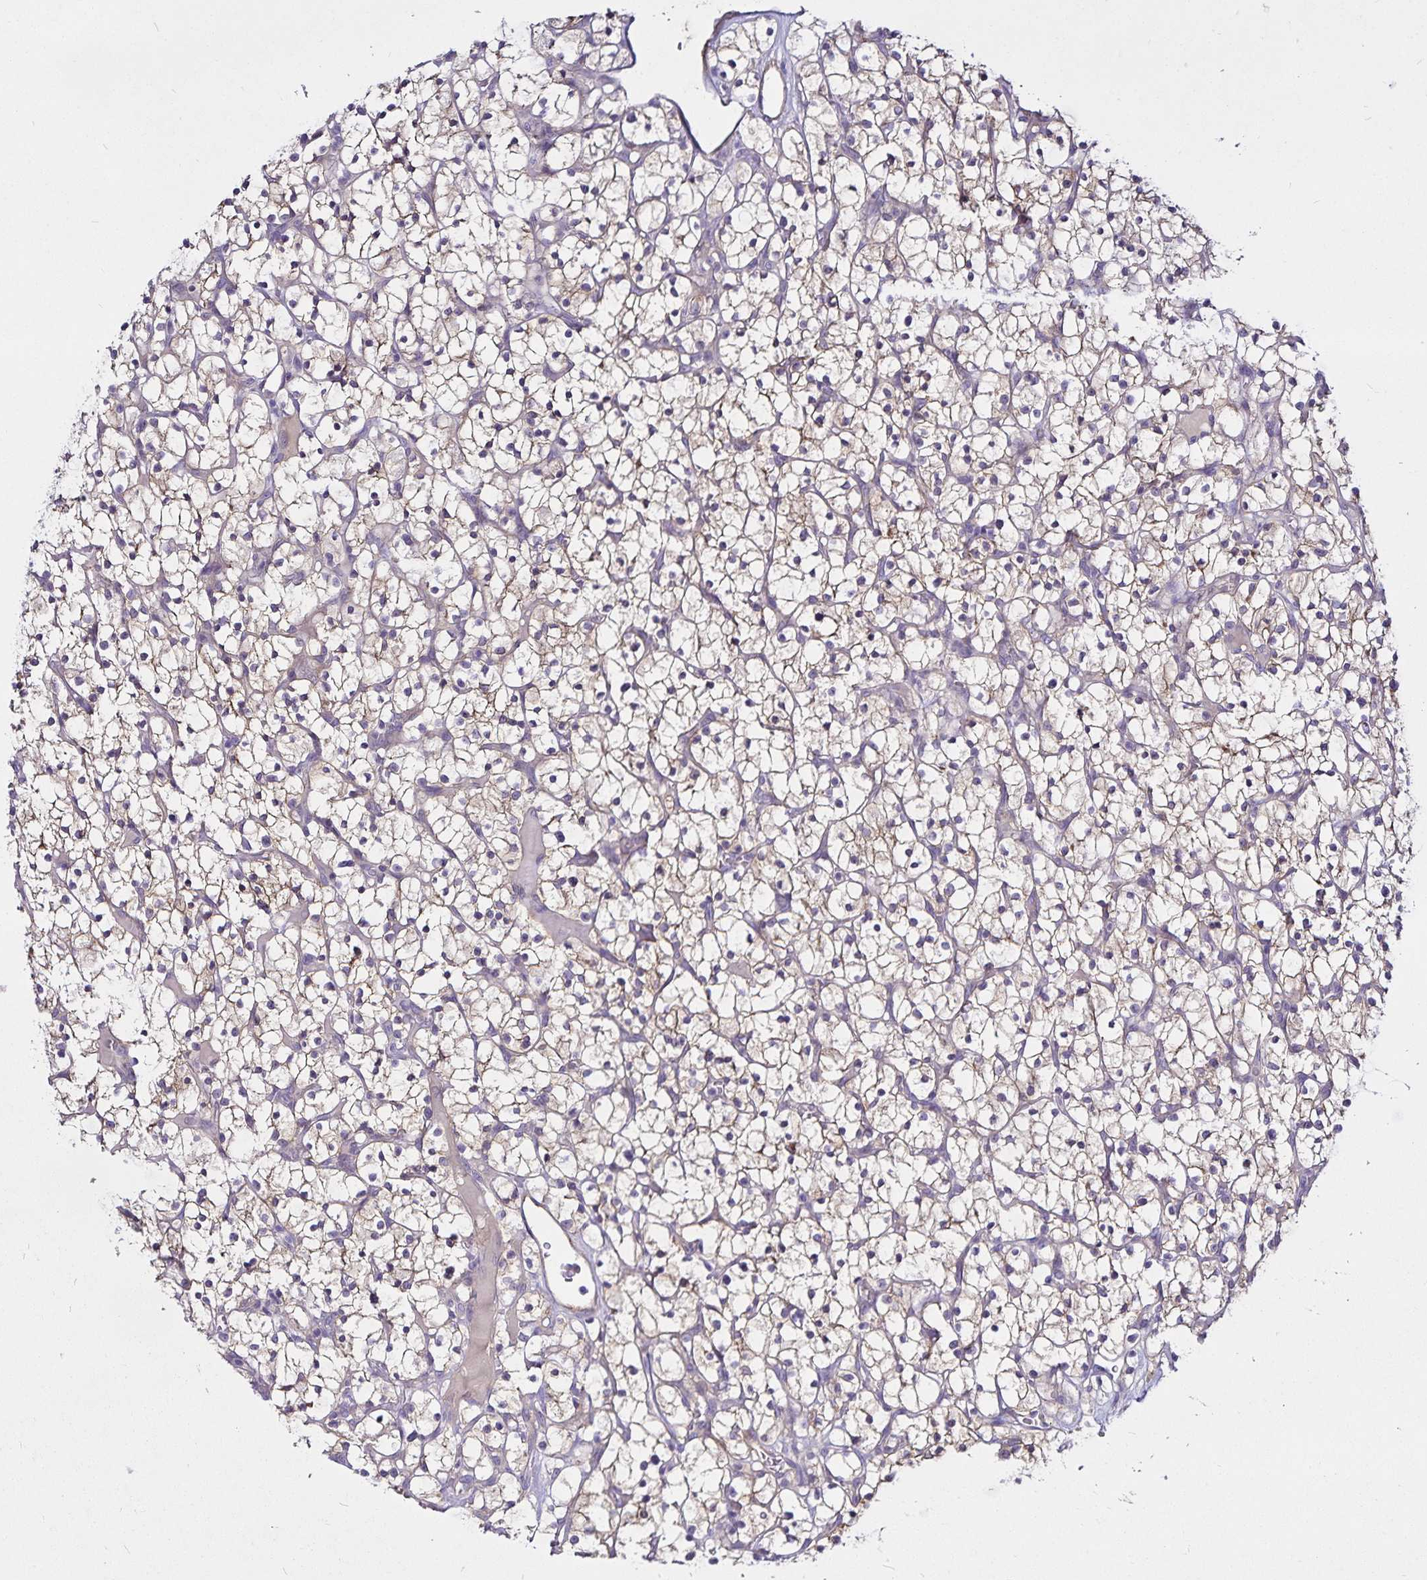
{"staining": {"intensity": "weak", "quantity": "<25%", "location": "cytoplasmic/membranous"}, "tissue": "renal cancer", "cell_type": "Tumor cells", "image_type": "cancer", "snomed": [{"axis": "morphology", "description": "Adenocarcinoma, NOS"}, {"axis": "topography", "description": "Kidney"}], "caption": "This is an IHC micrograph of human renal cancer (adenocarcinoma). There is no positivity in tumor cells.", "gene": "GNG12", "patient": {"sex": "female", "age": 64}}